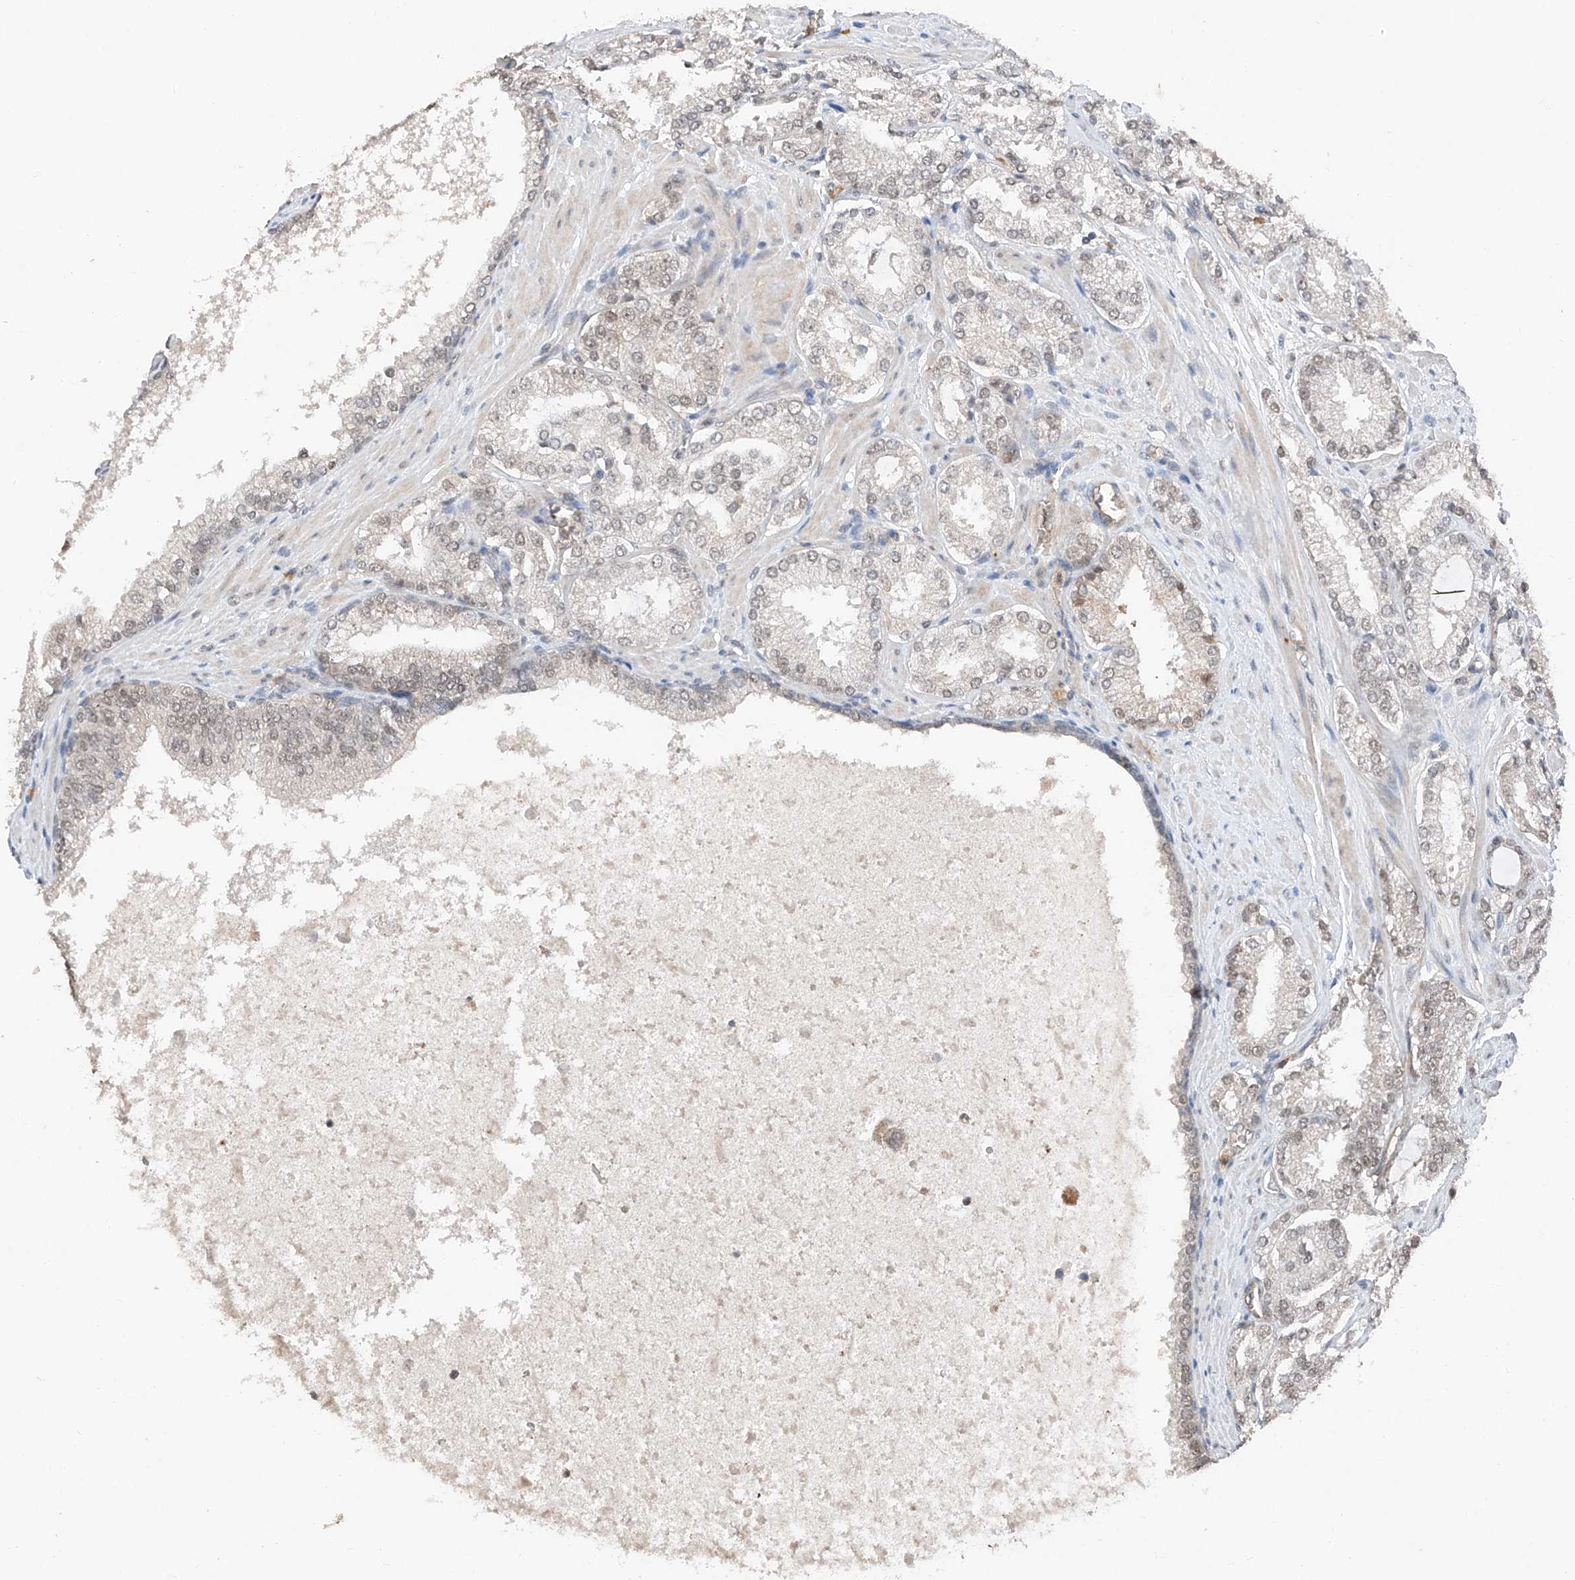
{"staining": {"intensity": "weak", "quantity": "25%-75%", "location": "nuclear"}, "tissue": "prostate cancer", "cell_type": "Tumor cells", "image_type": "cancer", "snomed": [{"axis": "morphology", "description": "Adenocarcinoma, High grade"}, {"axis": "topography", "description": "Prostate"}], "caption": "A histopathology image of prostate cancer (adenocarcinoma (high-grade)) stained for a protein reveals weak nuclear brown staining in tumor cells.", "gene": "TBX4", "patient": {"sex": "male", "age": 73}}